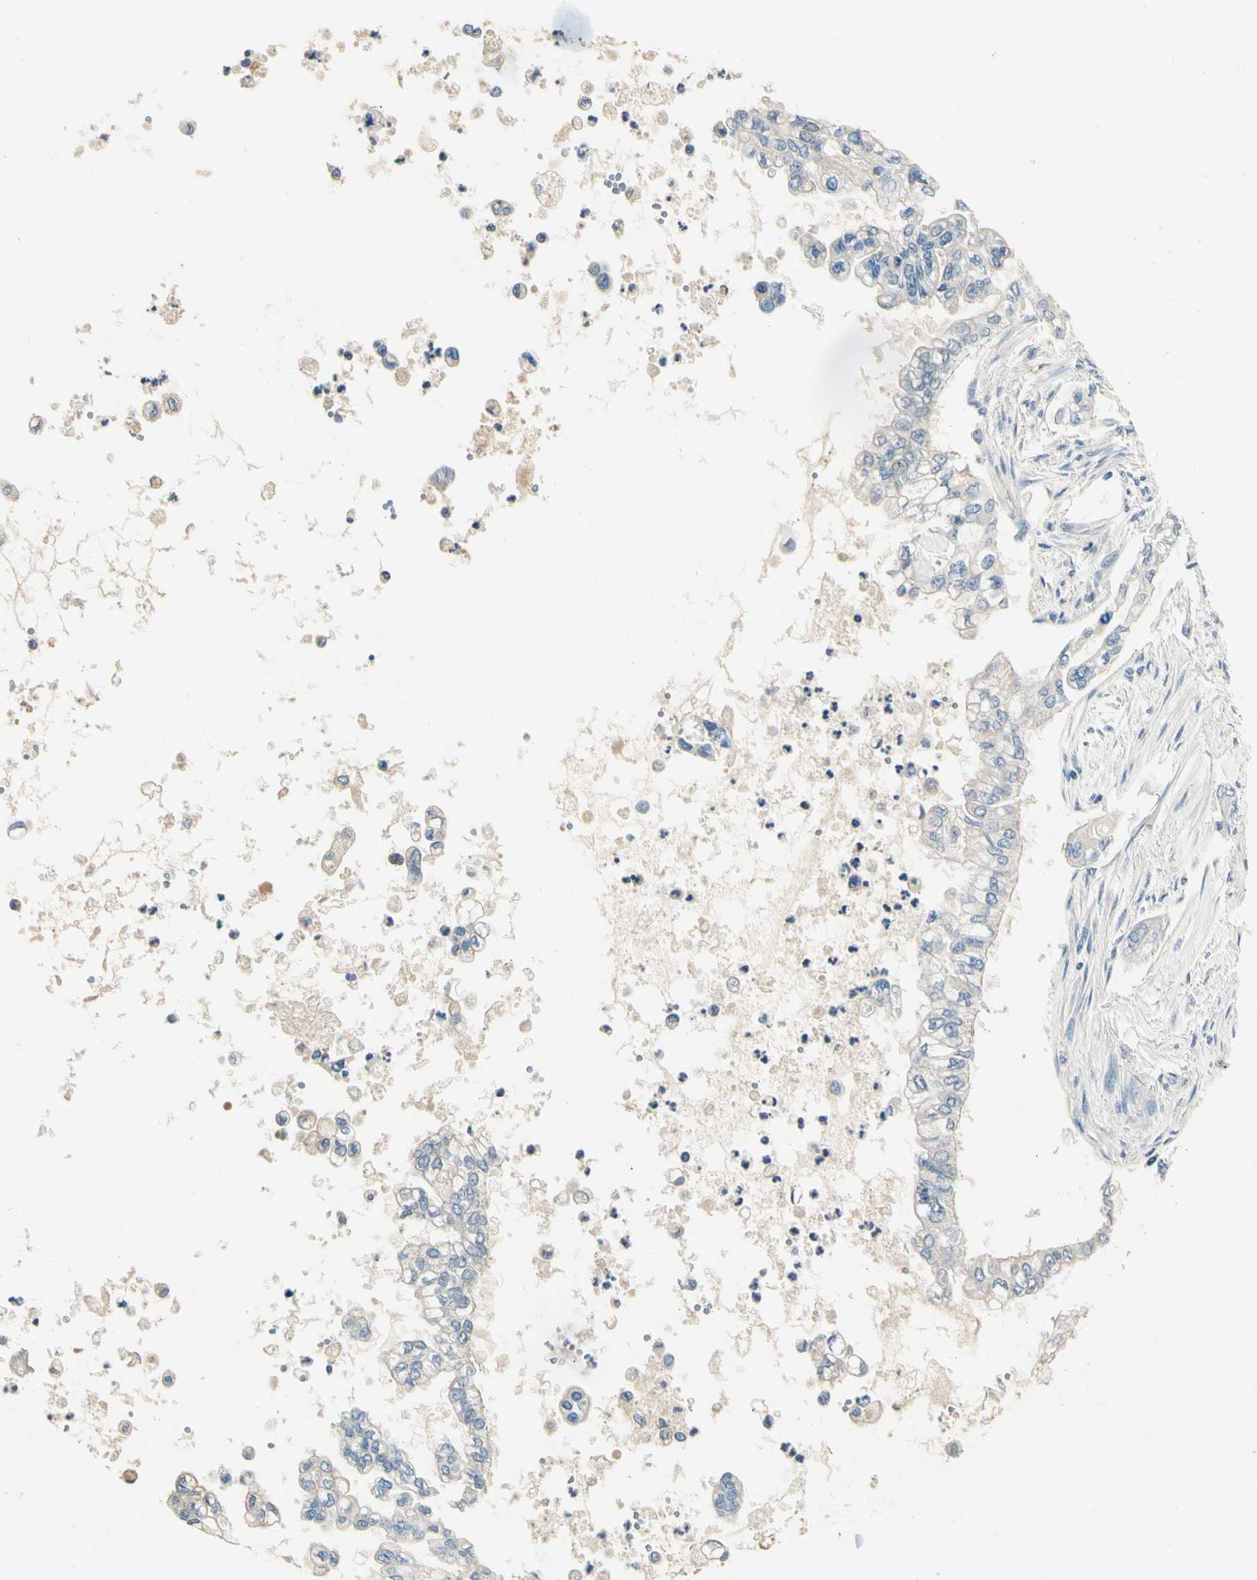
{"staining": {"intensity": "negative", "quantity": "none", "location": "none"}, "tissue": "pancreatic cancer", "cell_type": "Tumor cells", "image_type": "cancer", "snomed": [{"axis": "morphology", "description": "Normal tissue, NOS"}, {"axis": "topography", "description": "Pancreas"}], "caption": "Tumor cells show no significant positivity in pancreatic cancer.", "gene": "TGFBR3", "patient": {"sex": "male", "age": 42}}